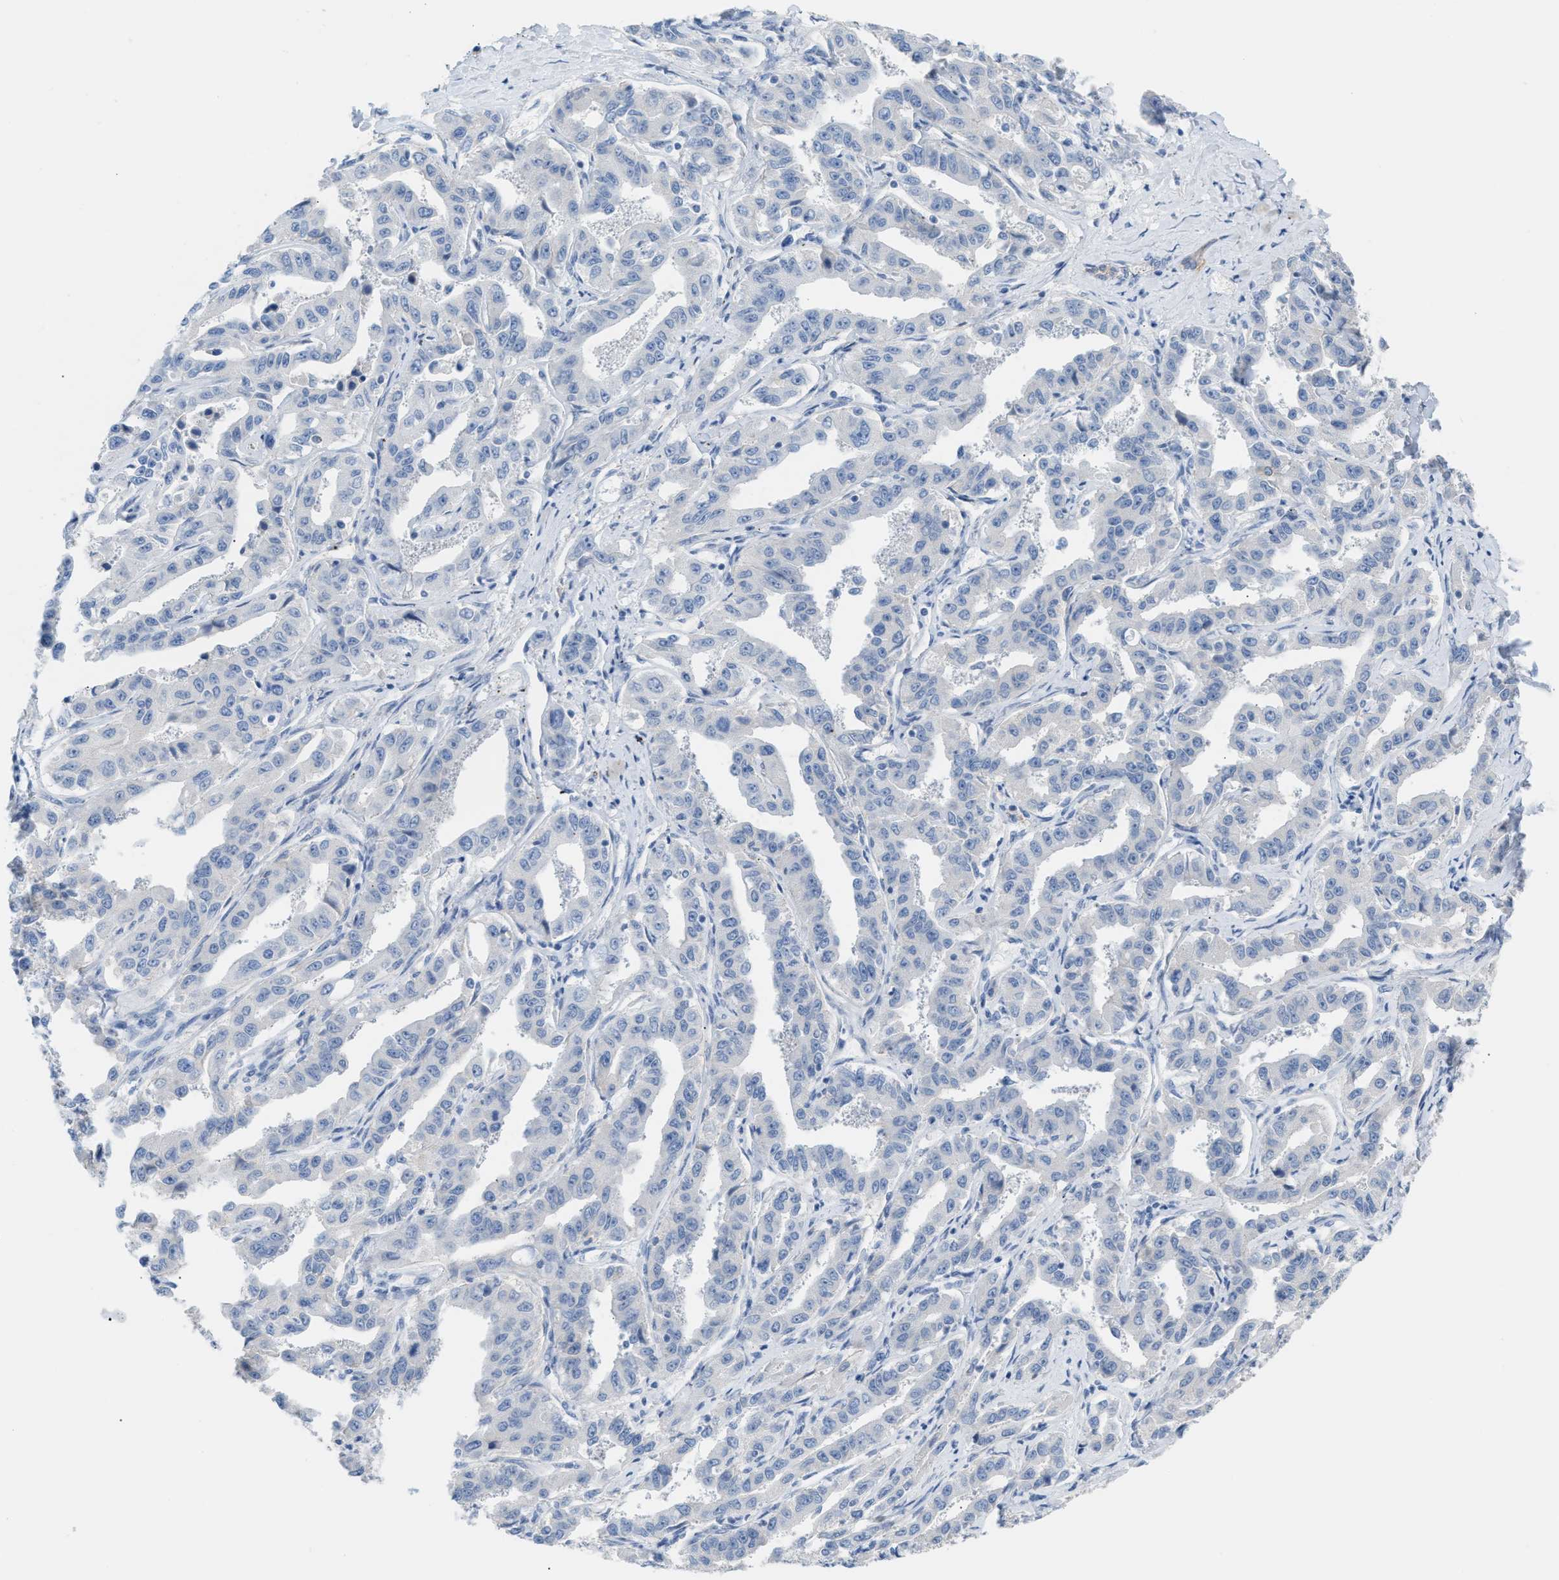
{"staining": {"intensity": "negative", "quantity": "none", "location": "none"}, "tissue": "liver cancer", "cell_type": "Tumor cells", "image_type": "cancer", "snomed": [{"axis": "morphology", "description": "Cholangiocarcinoma"}, {"axis": "topography", "description": "Liver"}], "caption": "Tumor cells show no significant protein staining in liver cancer.", "gene": "ERBB2", "patient": {"sex": "male", "age": 59}}